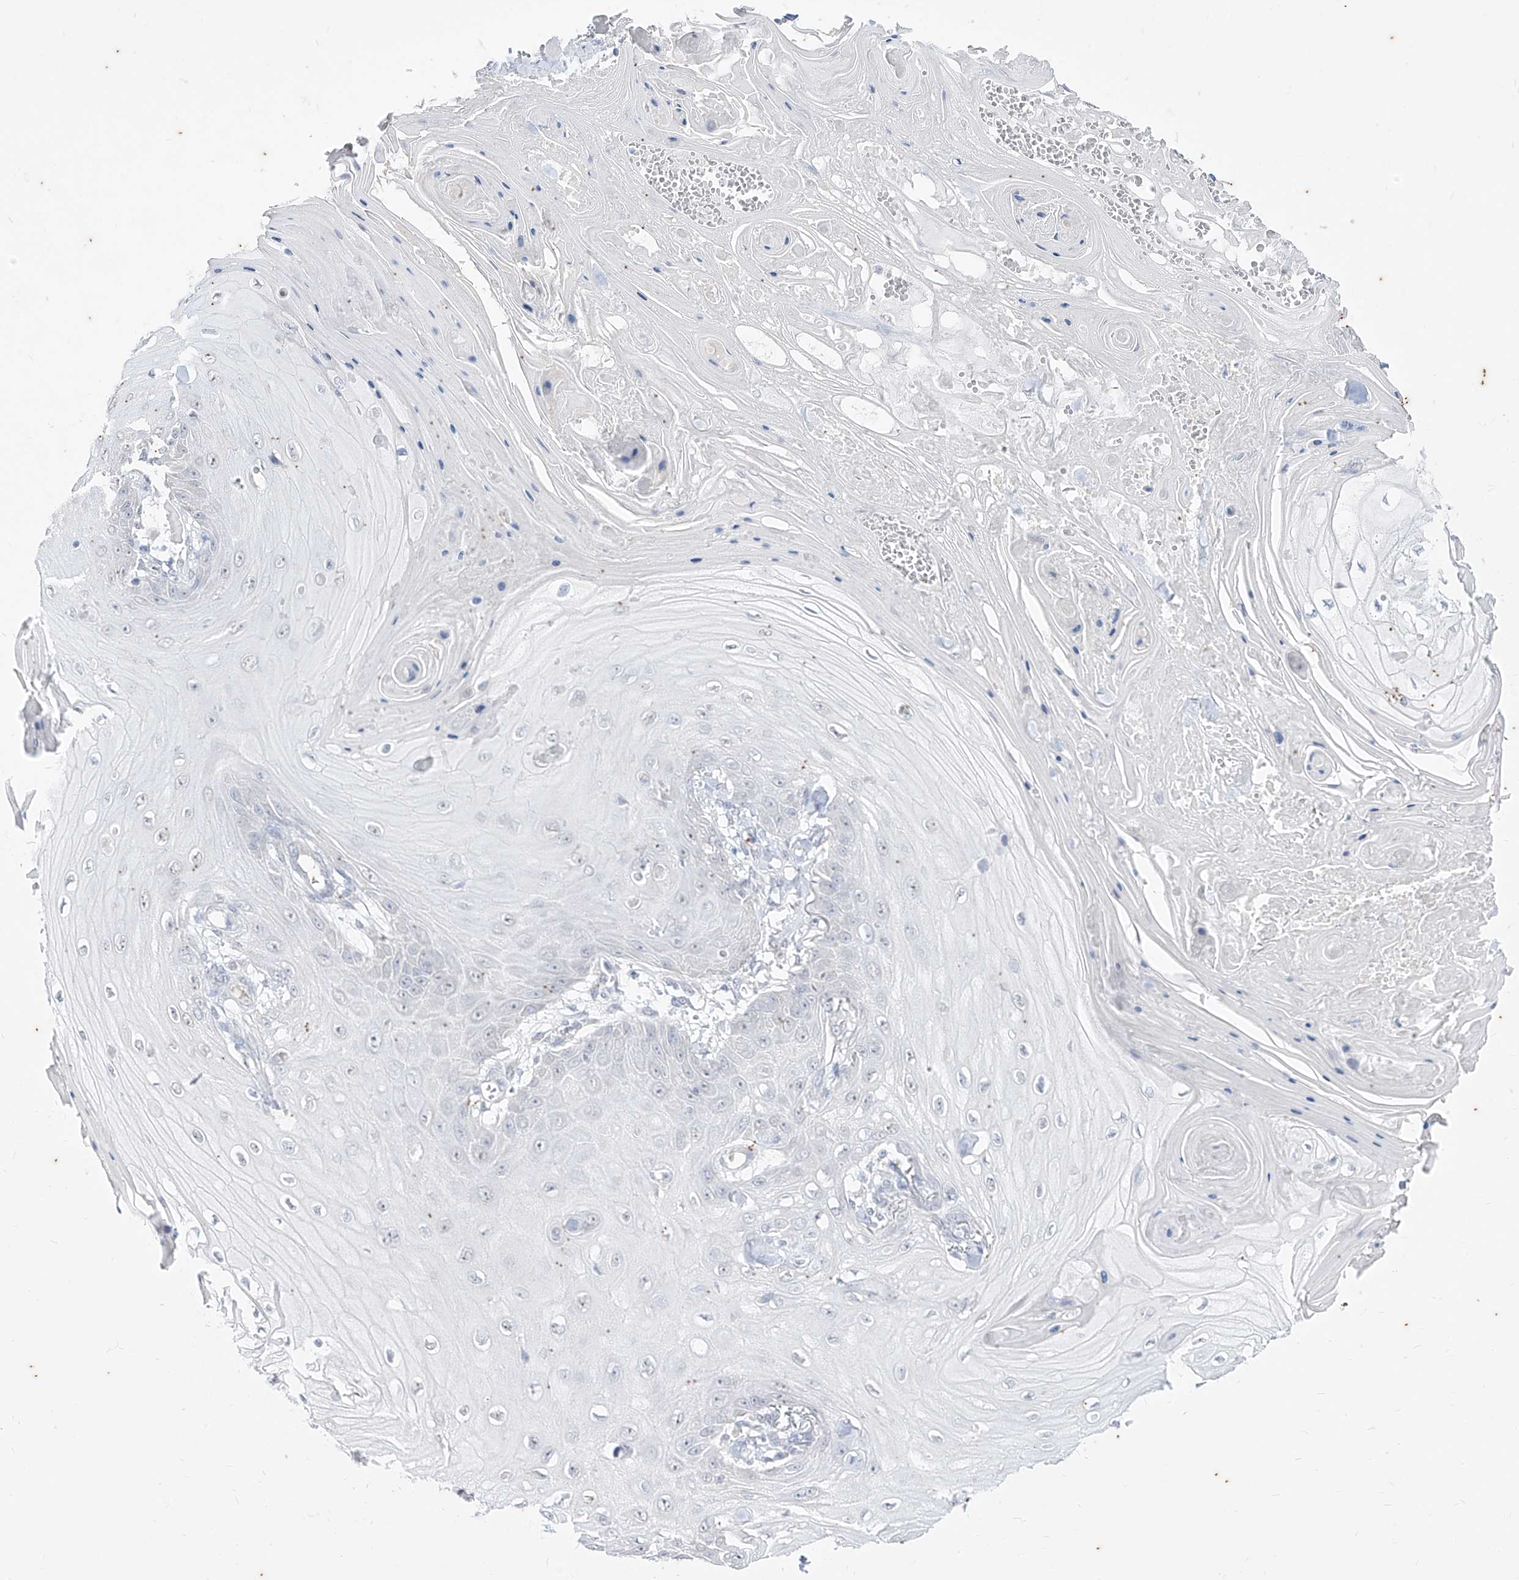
{"staining": {"intensity": "negative", "quantity": "none", "location": "none"}, "tissue": "skin cancer", "cell_type": "Tumor cells", "image_type": "cancer", "snomed": [{"axis": "morphology", "description": "Squamous cell carcinoma, NOS"}, {"axis": "topography", "description": "Skin"}], "caption": "This is an IHC image of skin cancer (squamous cell carcinoma). There is no positivity in tumor cells.", "gene": "PHF20L1", "patient": {"sex": "male", "age": 74}}